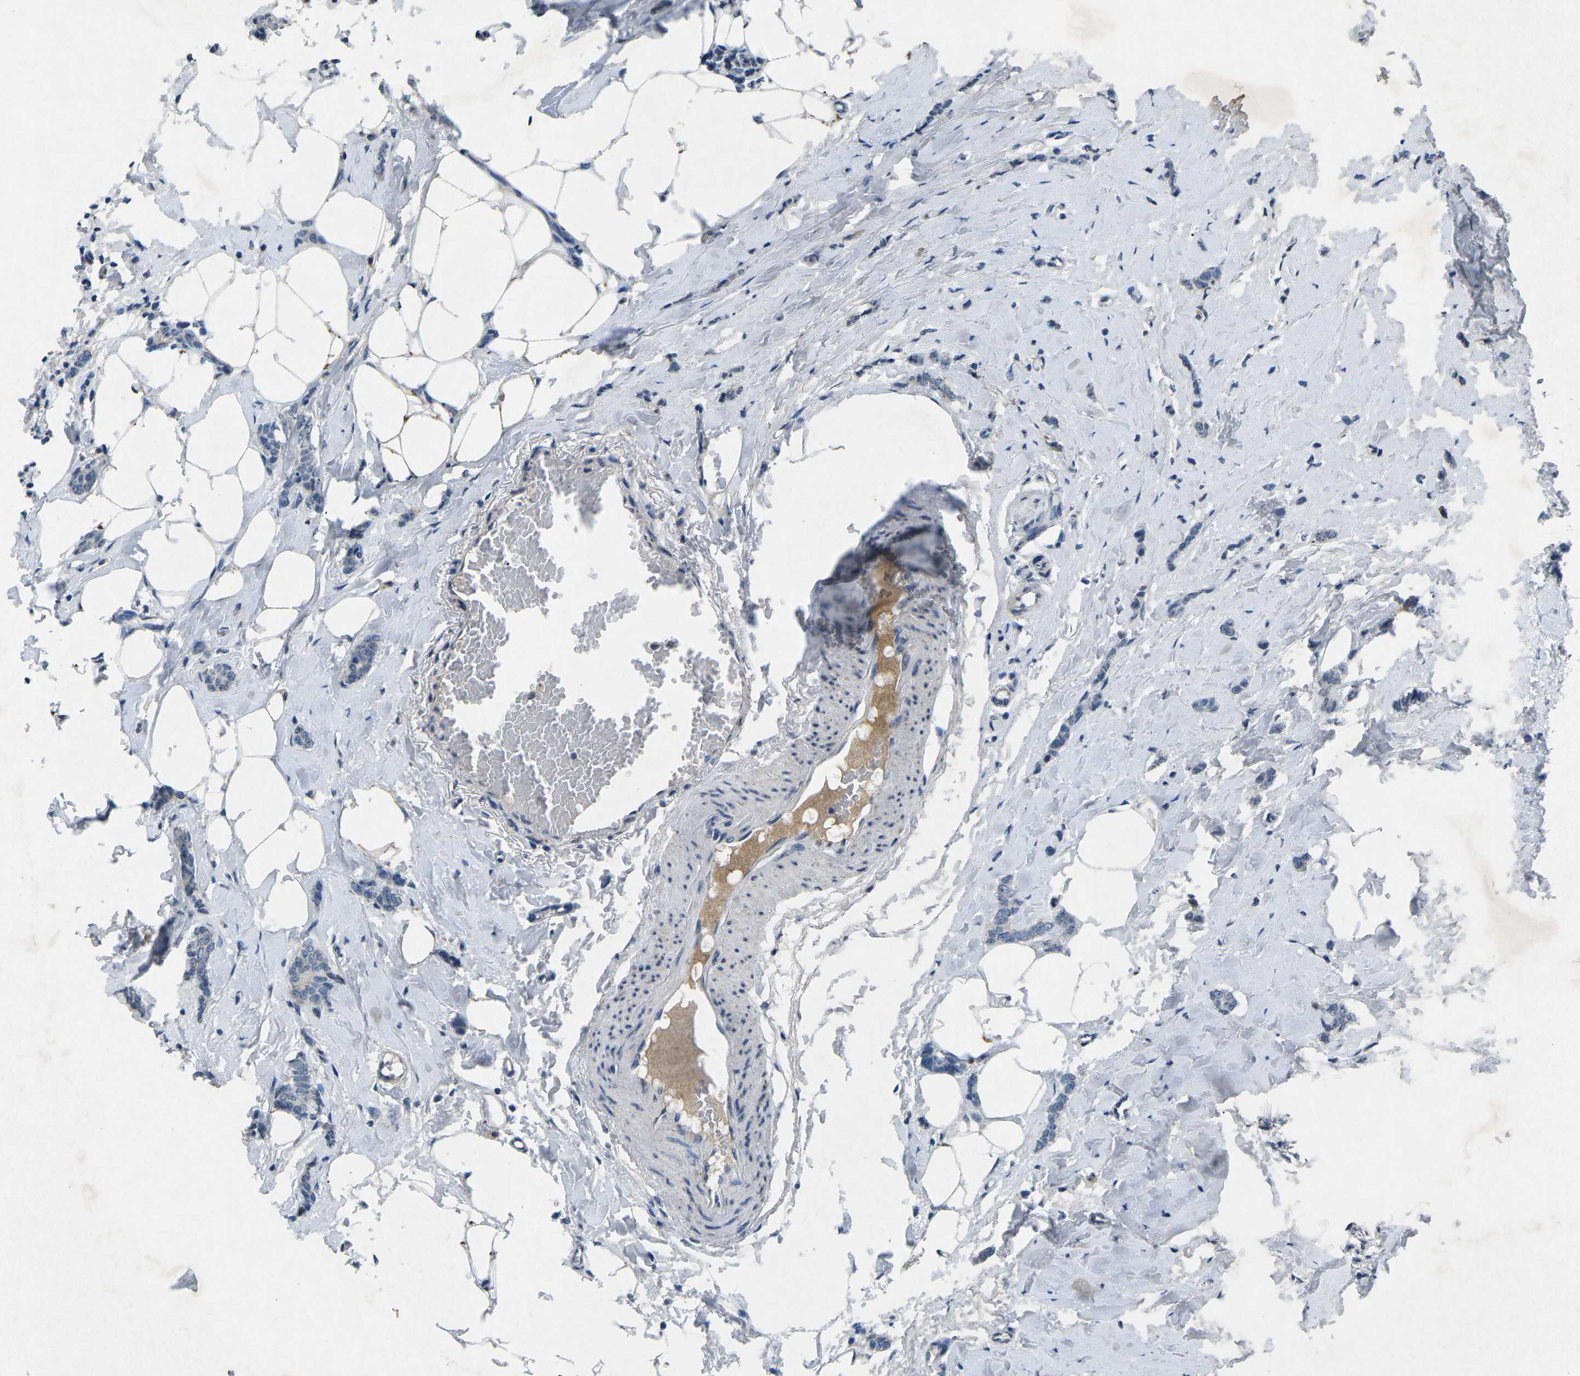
{"staining": {"intensity": "negative", "quantity": "none", "location": "none"}, "tissue": "breast cancer", "cell_type": "Tumor cells", "image_type": "cancer", "snomed": [{"axis": "morphology", "description": "Lobular carcinoma"}, {"axis": "topography", "description": "Skin"}, {"axis": "topography", "description": "Breast"}], "caption": "Immunohistochemical staining of lobular carcinoma (breast) shows no significant positivity in tumor cells. (Stains: DAB (3,3'-diaminobenzidine) IHC with hematoxylin counter stain, Microscopy: brightfield microscopy at high magnification).", "gene": "PLG", "patient": {"sex": "female", "age": 46}}